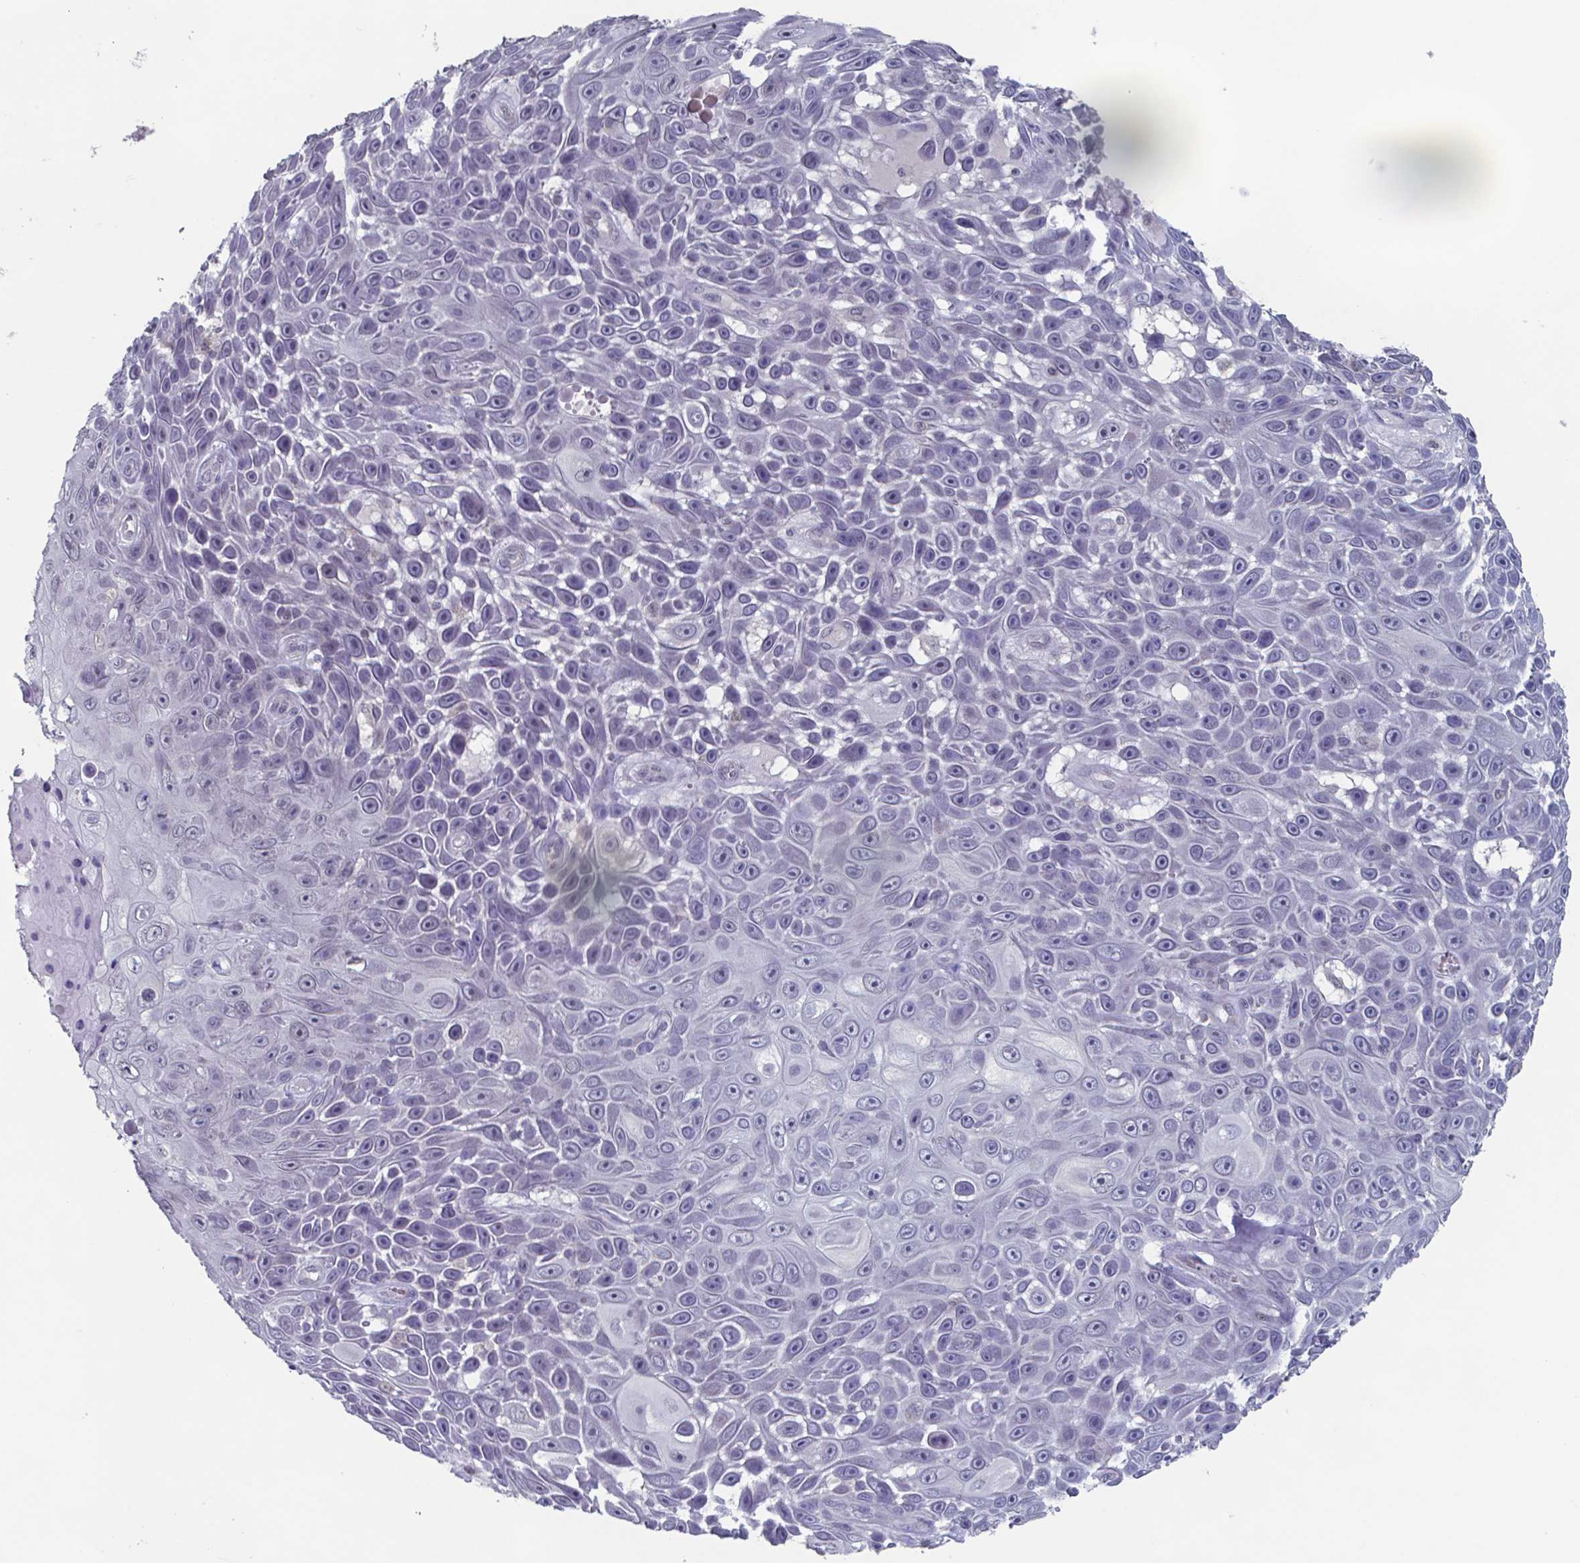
{"staining": {"intensity": "negative", "quantity": "none", "location": "none"}, "tissue": "skin cancer", "cell_type": "Tumor cells", "image_type": "cancer", "snomed": [{"axis": "morphology", "description": "Squamous cell carcinoma, NOS"}, {"axis": "topography", "description": "Skin"}], "caption": "This is an IHC histopathology image of skin squamous cell carcinoma. There is no positivity in tumor cells.", "gene": "TDP2", "patient": {"sex": "male", "age": 82}}